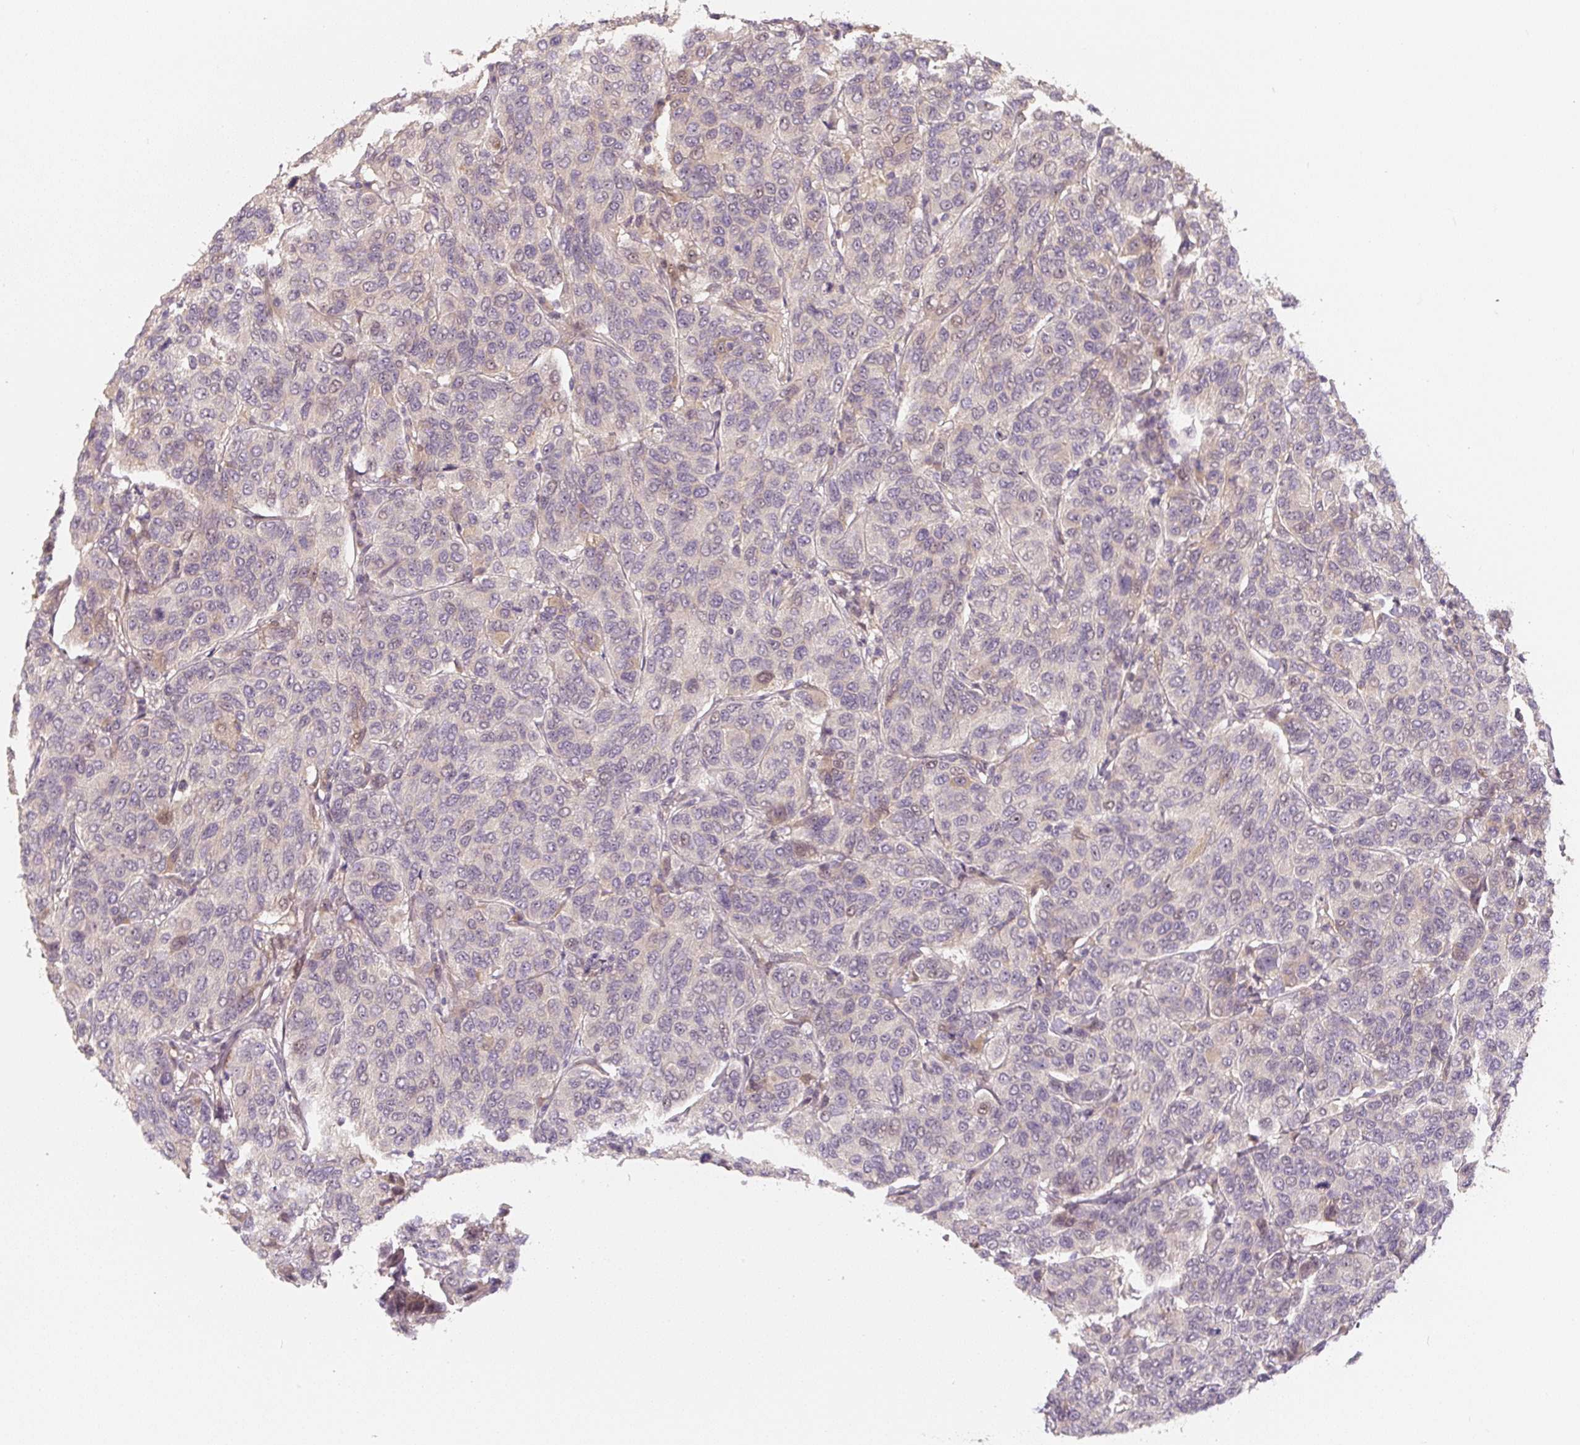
{"staining": {"intensity": "negative", "quantity": "none", "location": "none"}, "tissue": "breast cancer", "cell_type": "Tumor cells", "image_type": "cancer", "snomed": [{"axis": "morphology", "description": "Duct carcinoma"}, {"axis": "topography", "description": "Breast"}], "caption": "DAB immunohistochemical staining of human intraductal carcinoma (breast) shows no significant expression in tumor cells.", "gene": "PWWP3B", "patient": {"sex": "female", "age": 55}}